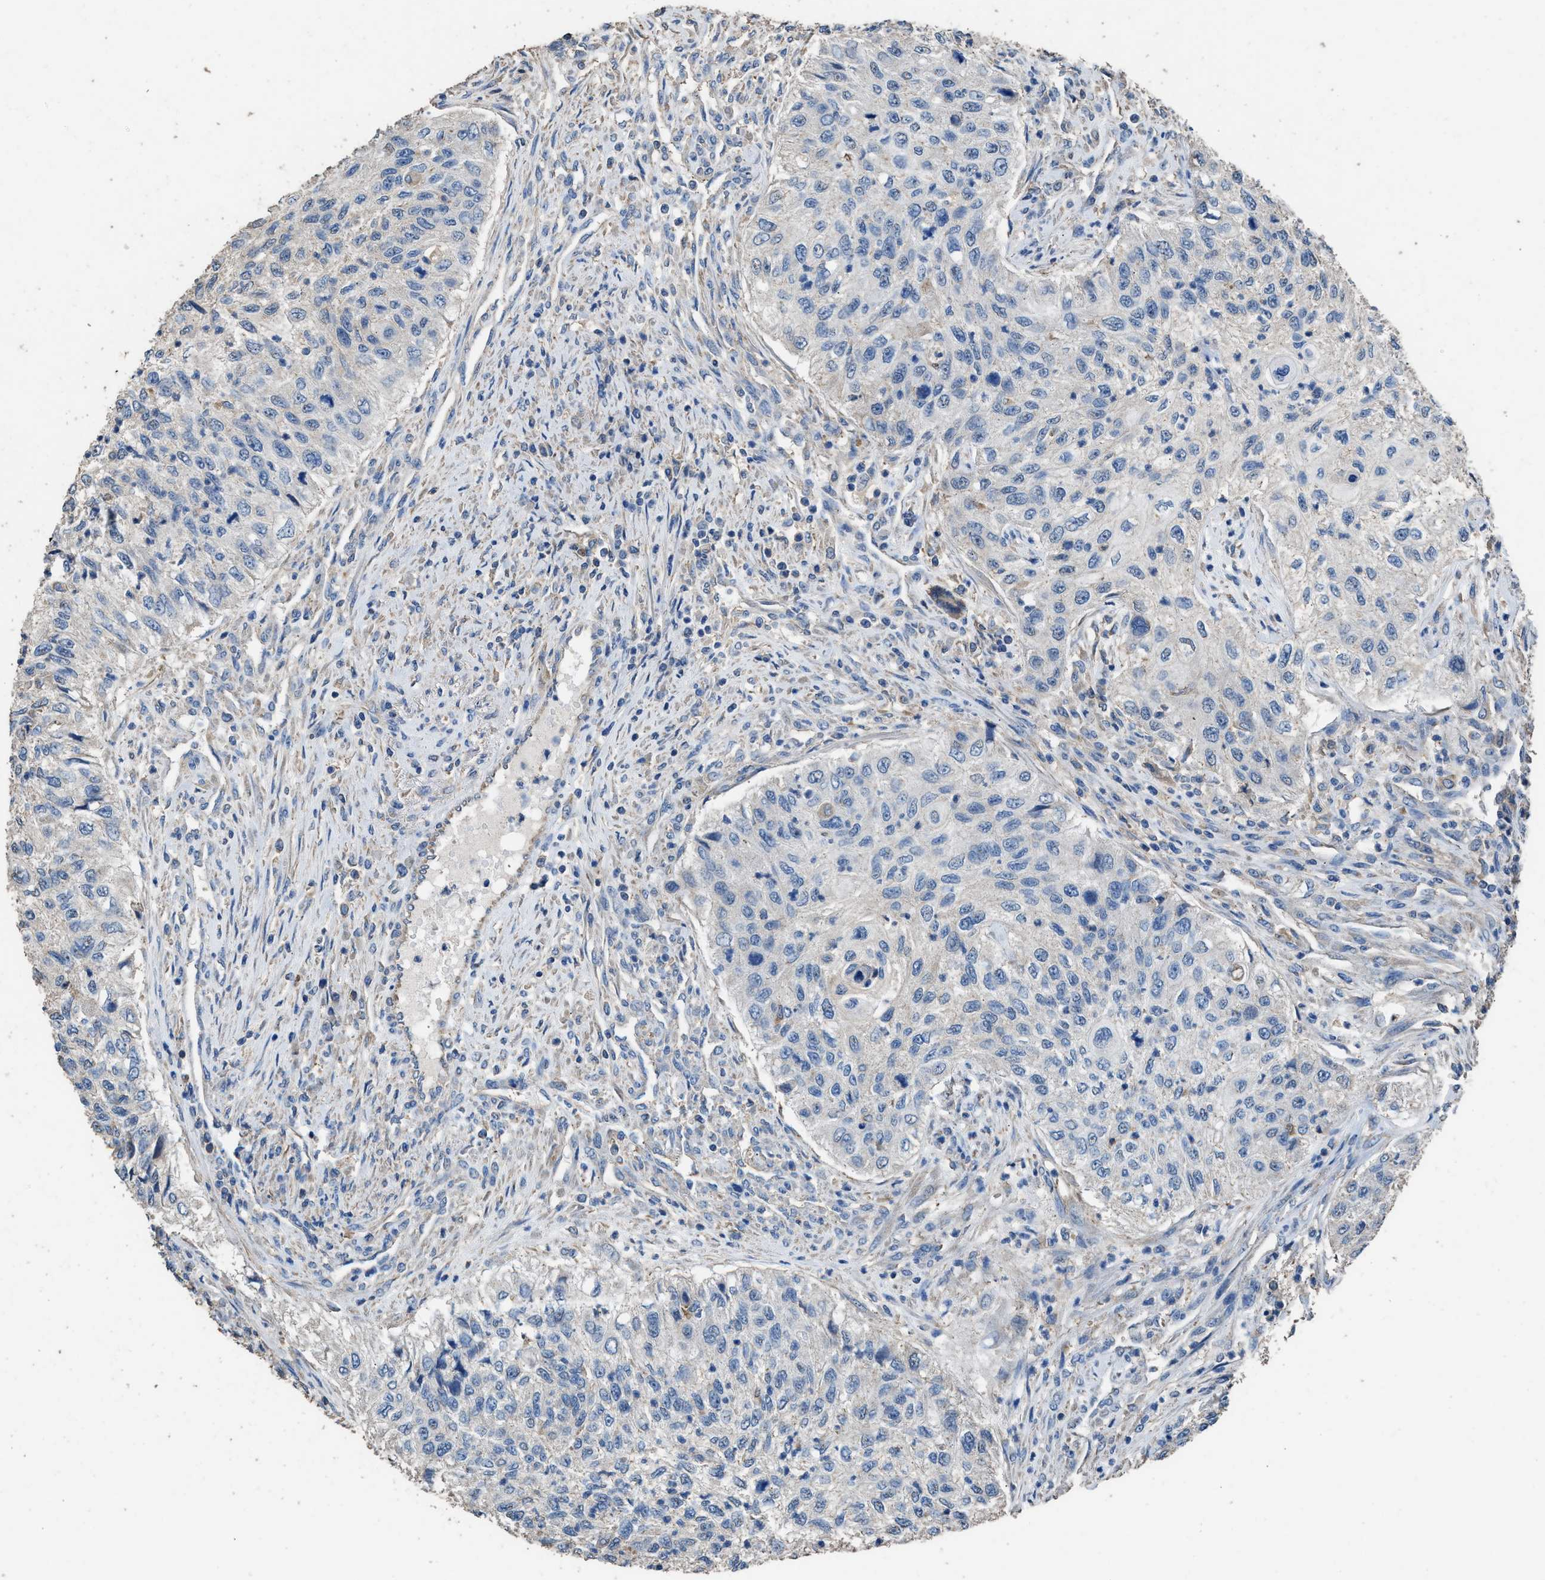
{"staining": {"intensity": "negative", "quantity": "none", "location": "none"}, "tissue": "urothelial cancer", "cell_type": "Tumor cells", "image_type": "cancer", "snomed": [{"axis": "morphology", "description": "Urothelial carcinoma, High grade"}, {"axis": "topography", "description": "Urinary bladder"}], "caption": "A photomicrograph of urothelial carcinoma (high-grade) stained for a protein displays no brown staining in tumor cells. (DAB IHC with hematoxylin counter stain).", "gene": "ITSN1", "patient": {"sex": "female", "age": 60}}